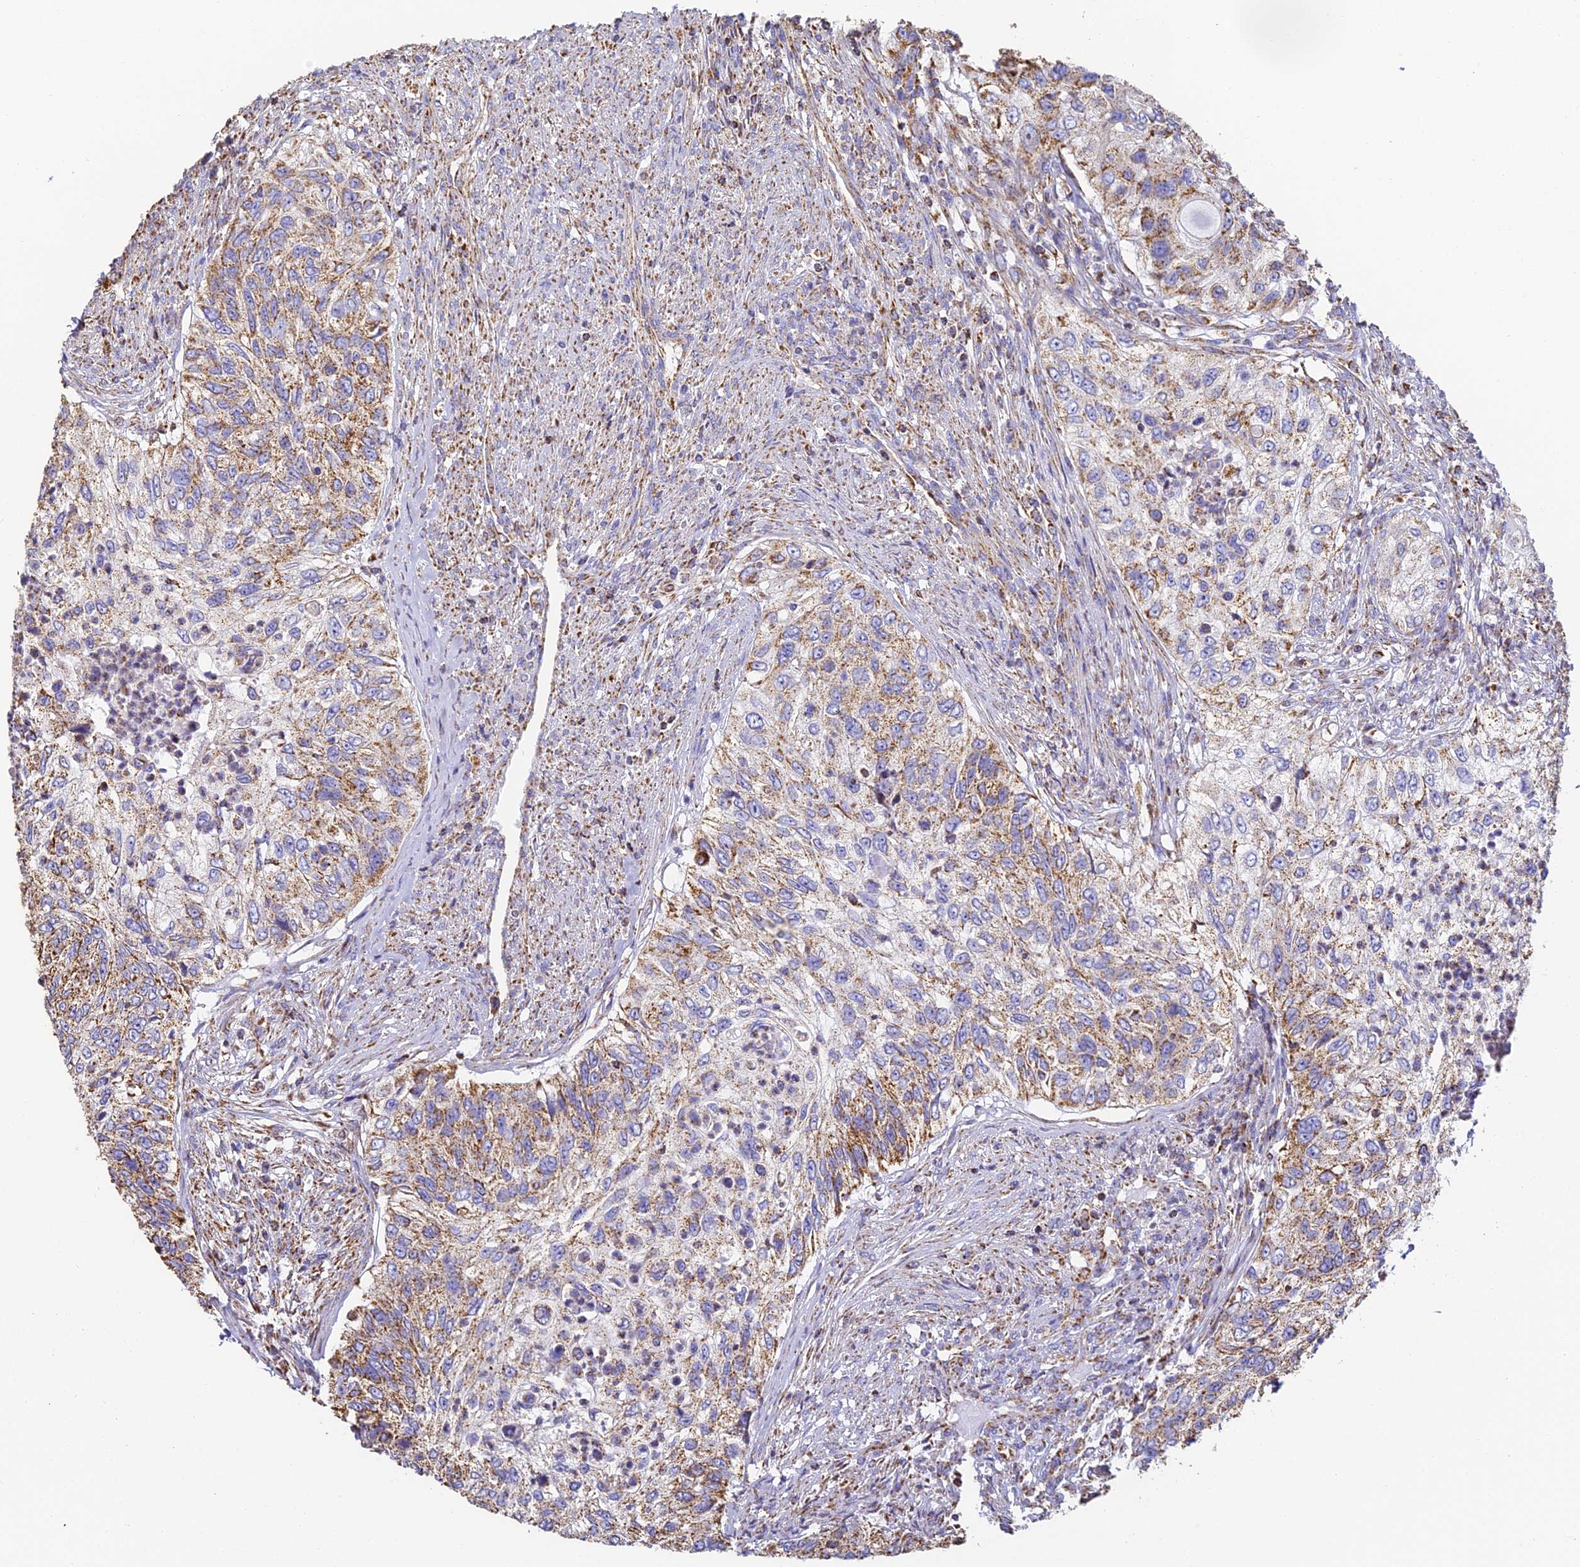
{"staining": {"intensity": "moderate", "quantity": "25%-75%", "location": "cytoplasmic/membranous"}, "tissue": "urothelial cancer", "cell_type": "Tumor cells", "image_type": "cancer", "snomed": [{"axis": "morphology", "description": "Urothelial carcinoma, High grade"}, {"axis": "topography", "description": "Urinary bladder"}], "caption": "There is medium levels of moderate cytoplasmic/membranous expression in tumor cells of urothelial carcinoma (high-grade), as demonstrated by immunohistochemical staining (brown color).", "gene": "COX6C", "patient": {"sex": "female", "age": 60}}